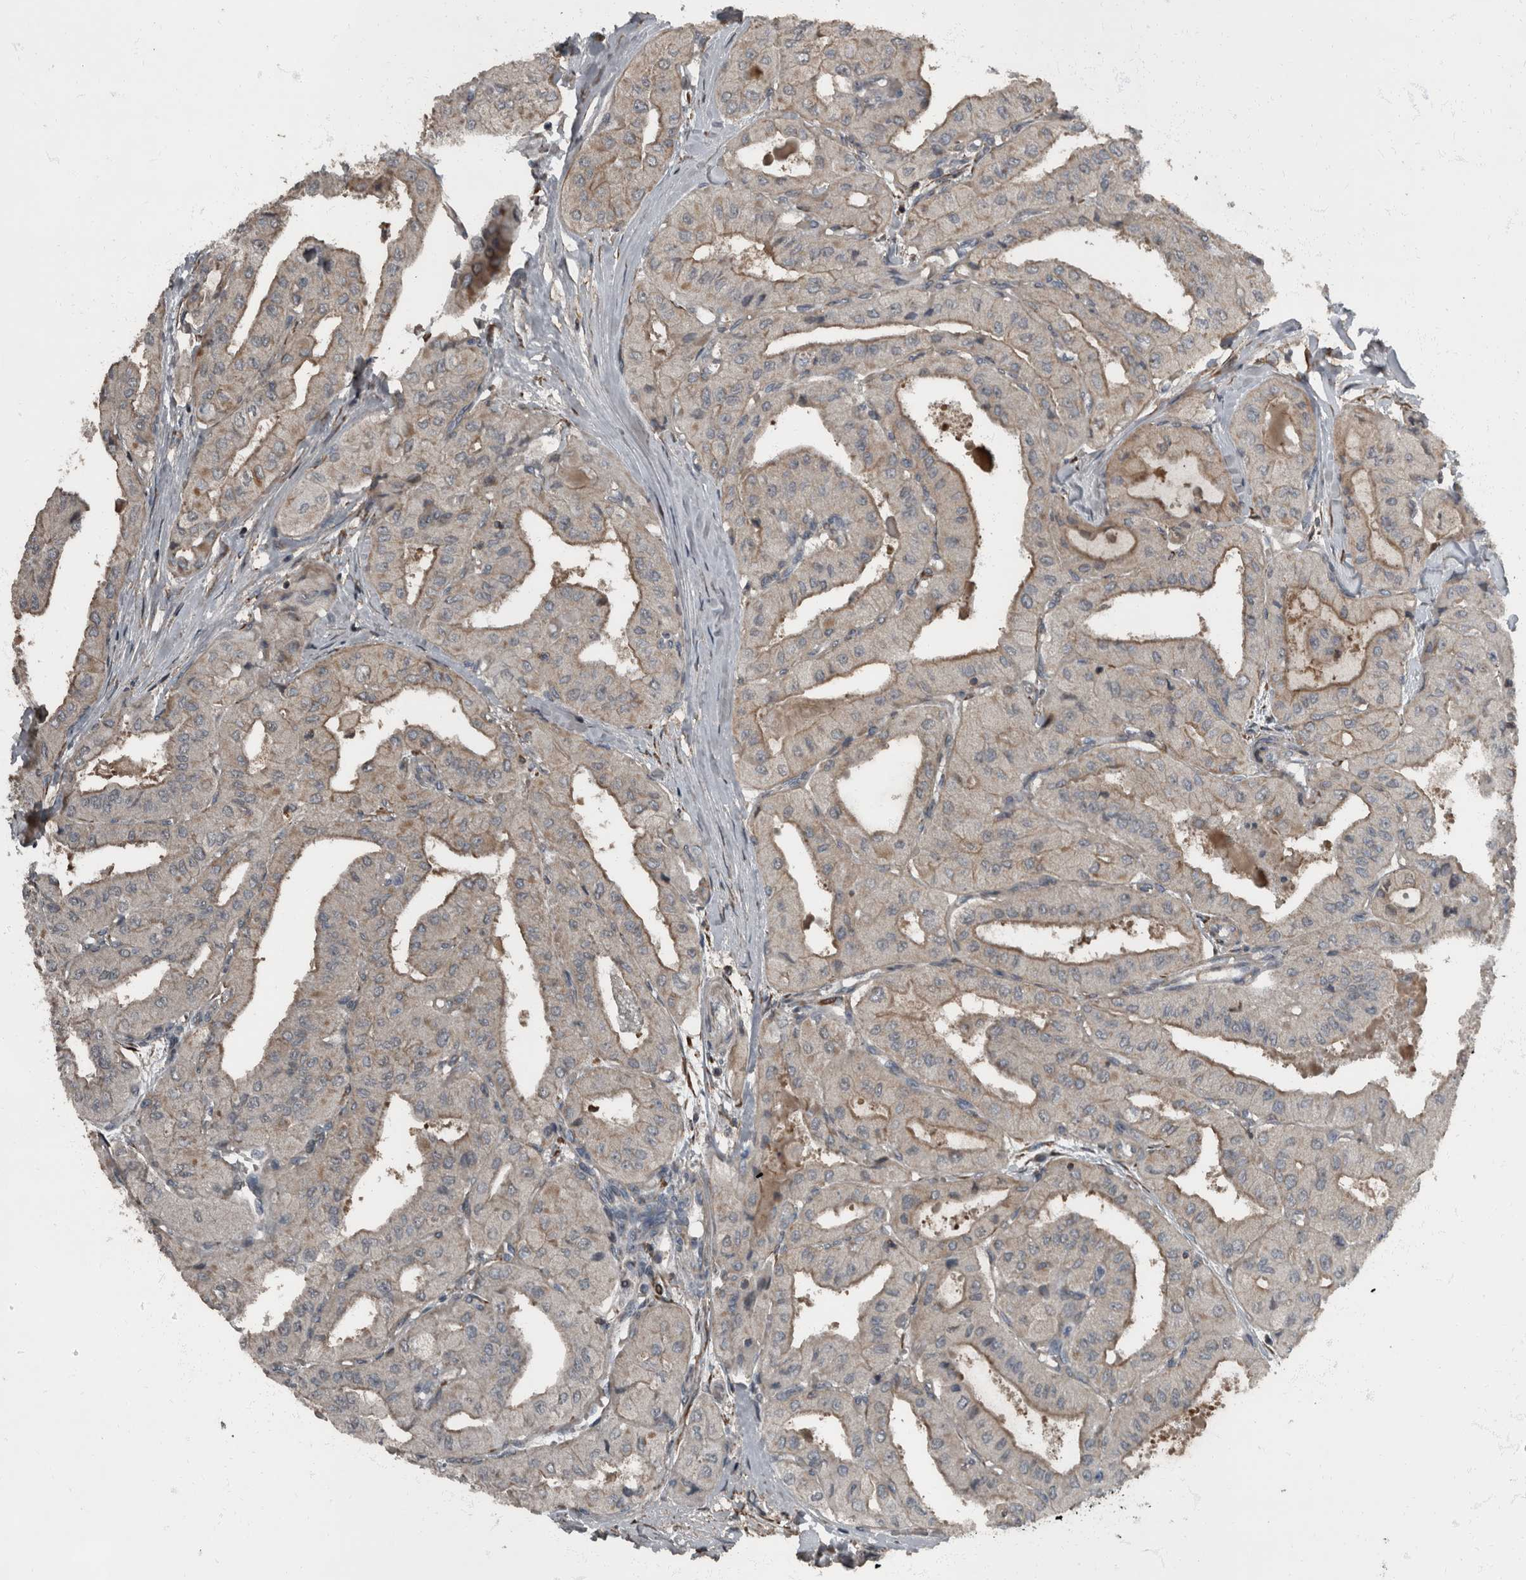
{"staining": {"intensity": "weak", "quantity": ">75%", "location": "cytoplasmic/membranous"}, "tissue": "thyroid cancer", "cell_type": "Tumor cells", "image_type": "cancer", "snomed": [{"axis": "morphology", "description": "Papillary adenocarcinoma, NOS"}, {"axis": "topography", "description": "Thyroid gland"}], "caption": "Immunohistochemical staining of thyroid papillary adenocarcinoma reveals low levels of weak cytoplasmic/membranous positivity in about >75% of tumor cells.", "gene": "RABGGTB", "patient": {"sex": "female", "age": 59}}